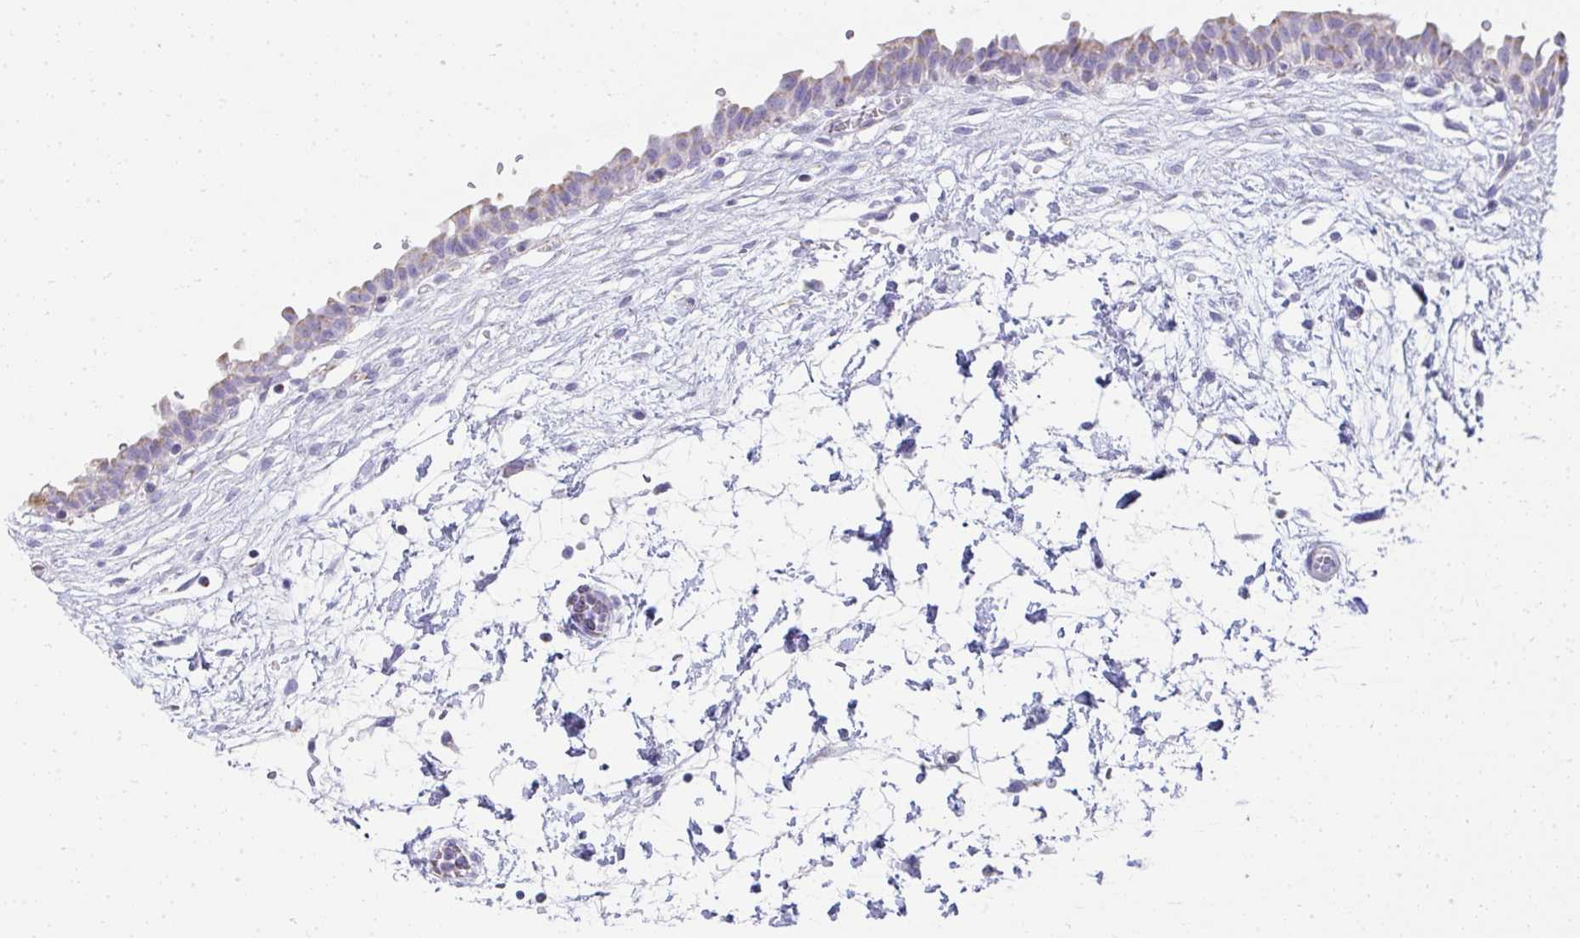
{"staining": {"intensity": "weak", "quantity": "25%-75%", "location": "cytoplasmic/membranous"}, "tissue": "urinary bladder", "cell_type": "Urothelial cells", "image_type": "normal", "snomed": [{"axis": "morphology", "description": "Normal tissue, NOS"}, {"axis": "topography", "description": "Urinary bladder"}], "caption": "Urinary bladder stained with DAB (3,3'-diaminobenzidine) immunohistochemistry (IHC) demonstrates low levels of weak cytoplasmic/membranous positivity in about 25%-75% of urothelial cells. (IHC, brightfield microscopy, high magnification).", "gene": "SLC6A1", "patient": {"sex": "male", "age": 37}}